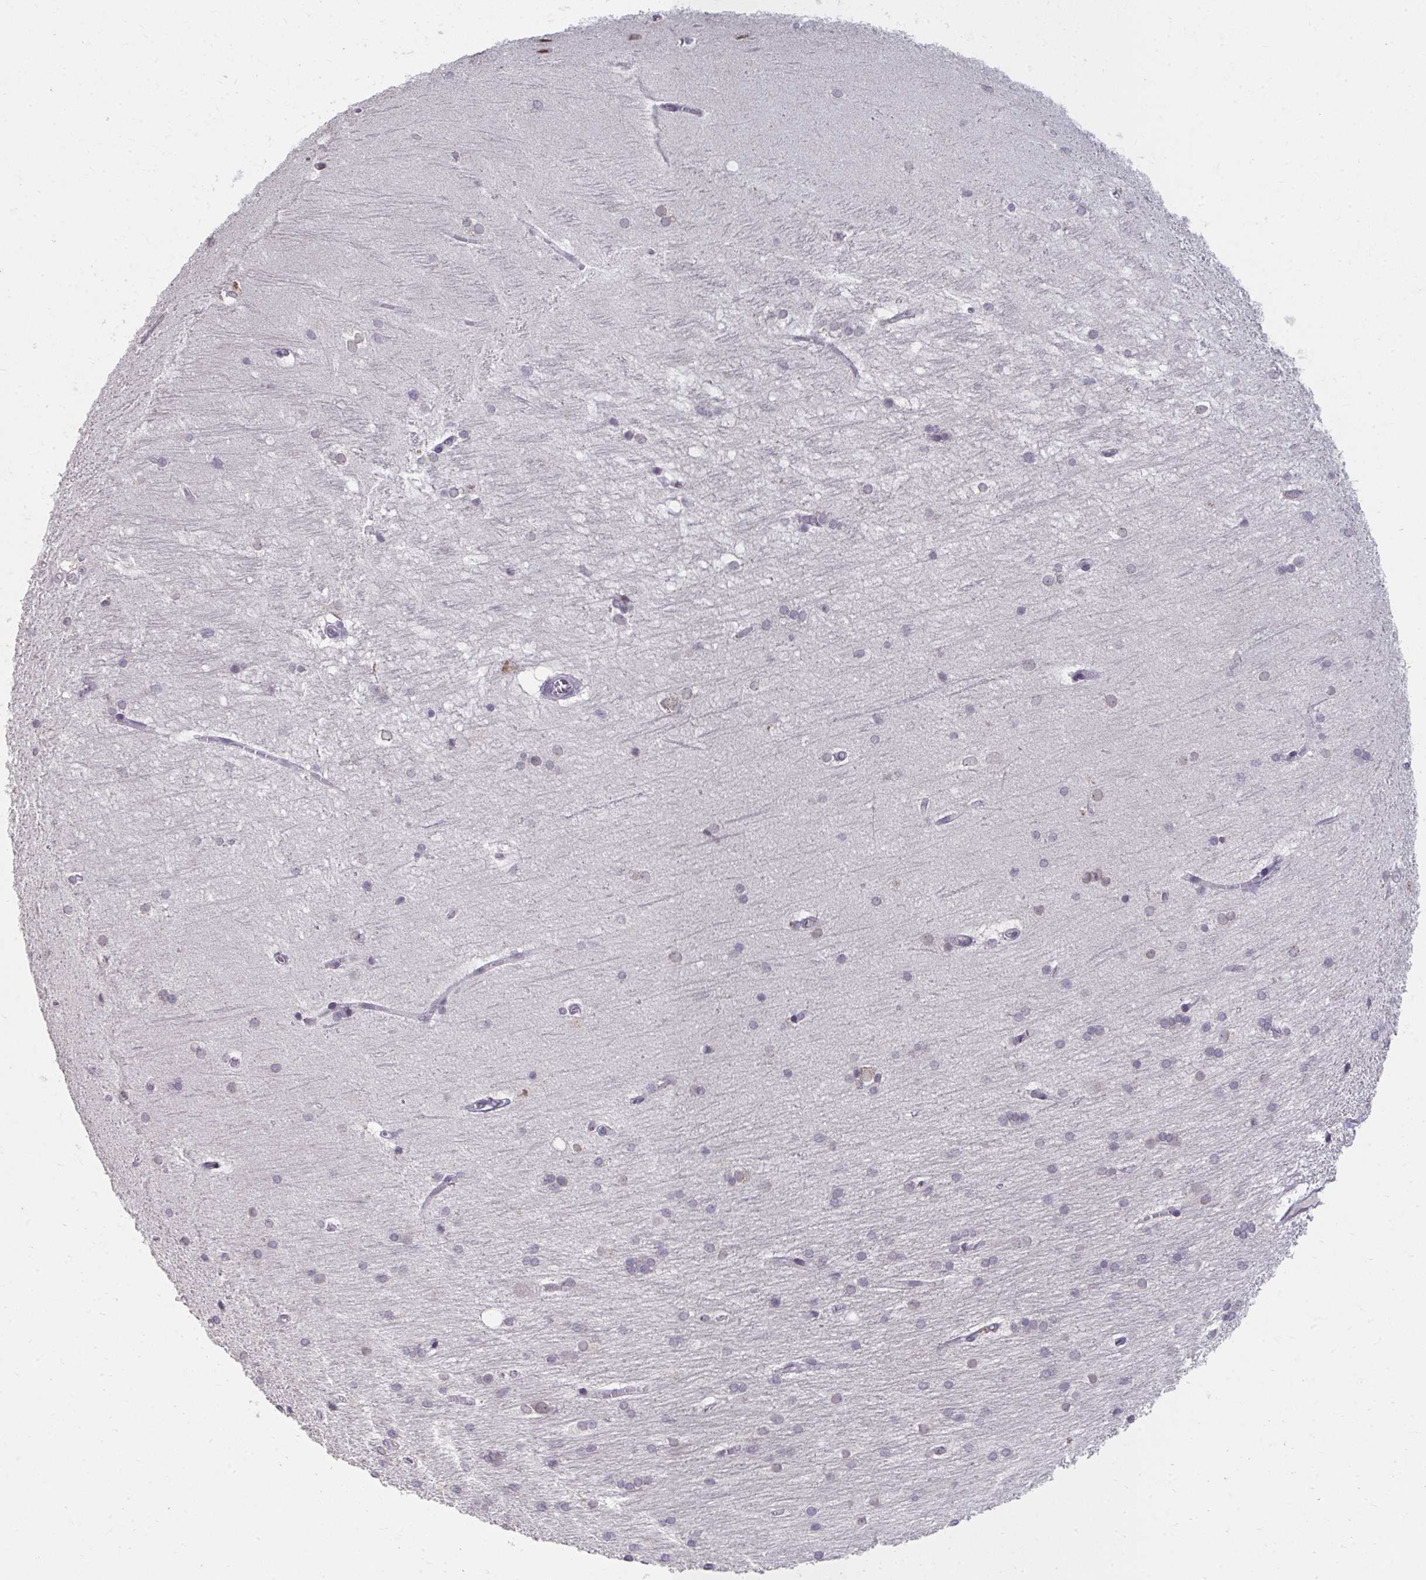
{"staining": {"intensity": "negative", "quantity": "none", "location": "none"}, "tissue": "hippocampus", "cell_type": "Glial cells", "image_type": "normal", "snomed": [{"axis": "morphology", "description": "Normal tissue, NOS"}, {"axis": "topography", "description": "Cerebral cortex"}, {"axis": "topography", "description": "Hippocampus"}], "caption": "DAB immunohistochemical staining of normal hippocampus demonstrates no significant positivity in glial cells. Brightfield microscopy of IHC stained with DAB (3,3'-diaminobenzidine) (brown) and hematoxylin (blue), captured at high magnification.", "gene": "NUP133", "patient": {"sex": "female", "age": 19}}